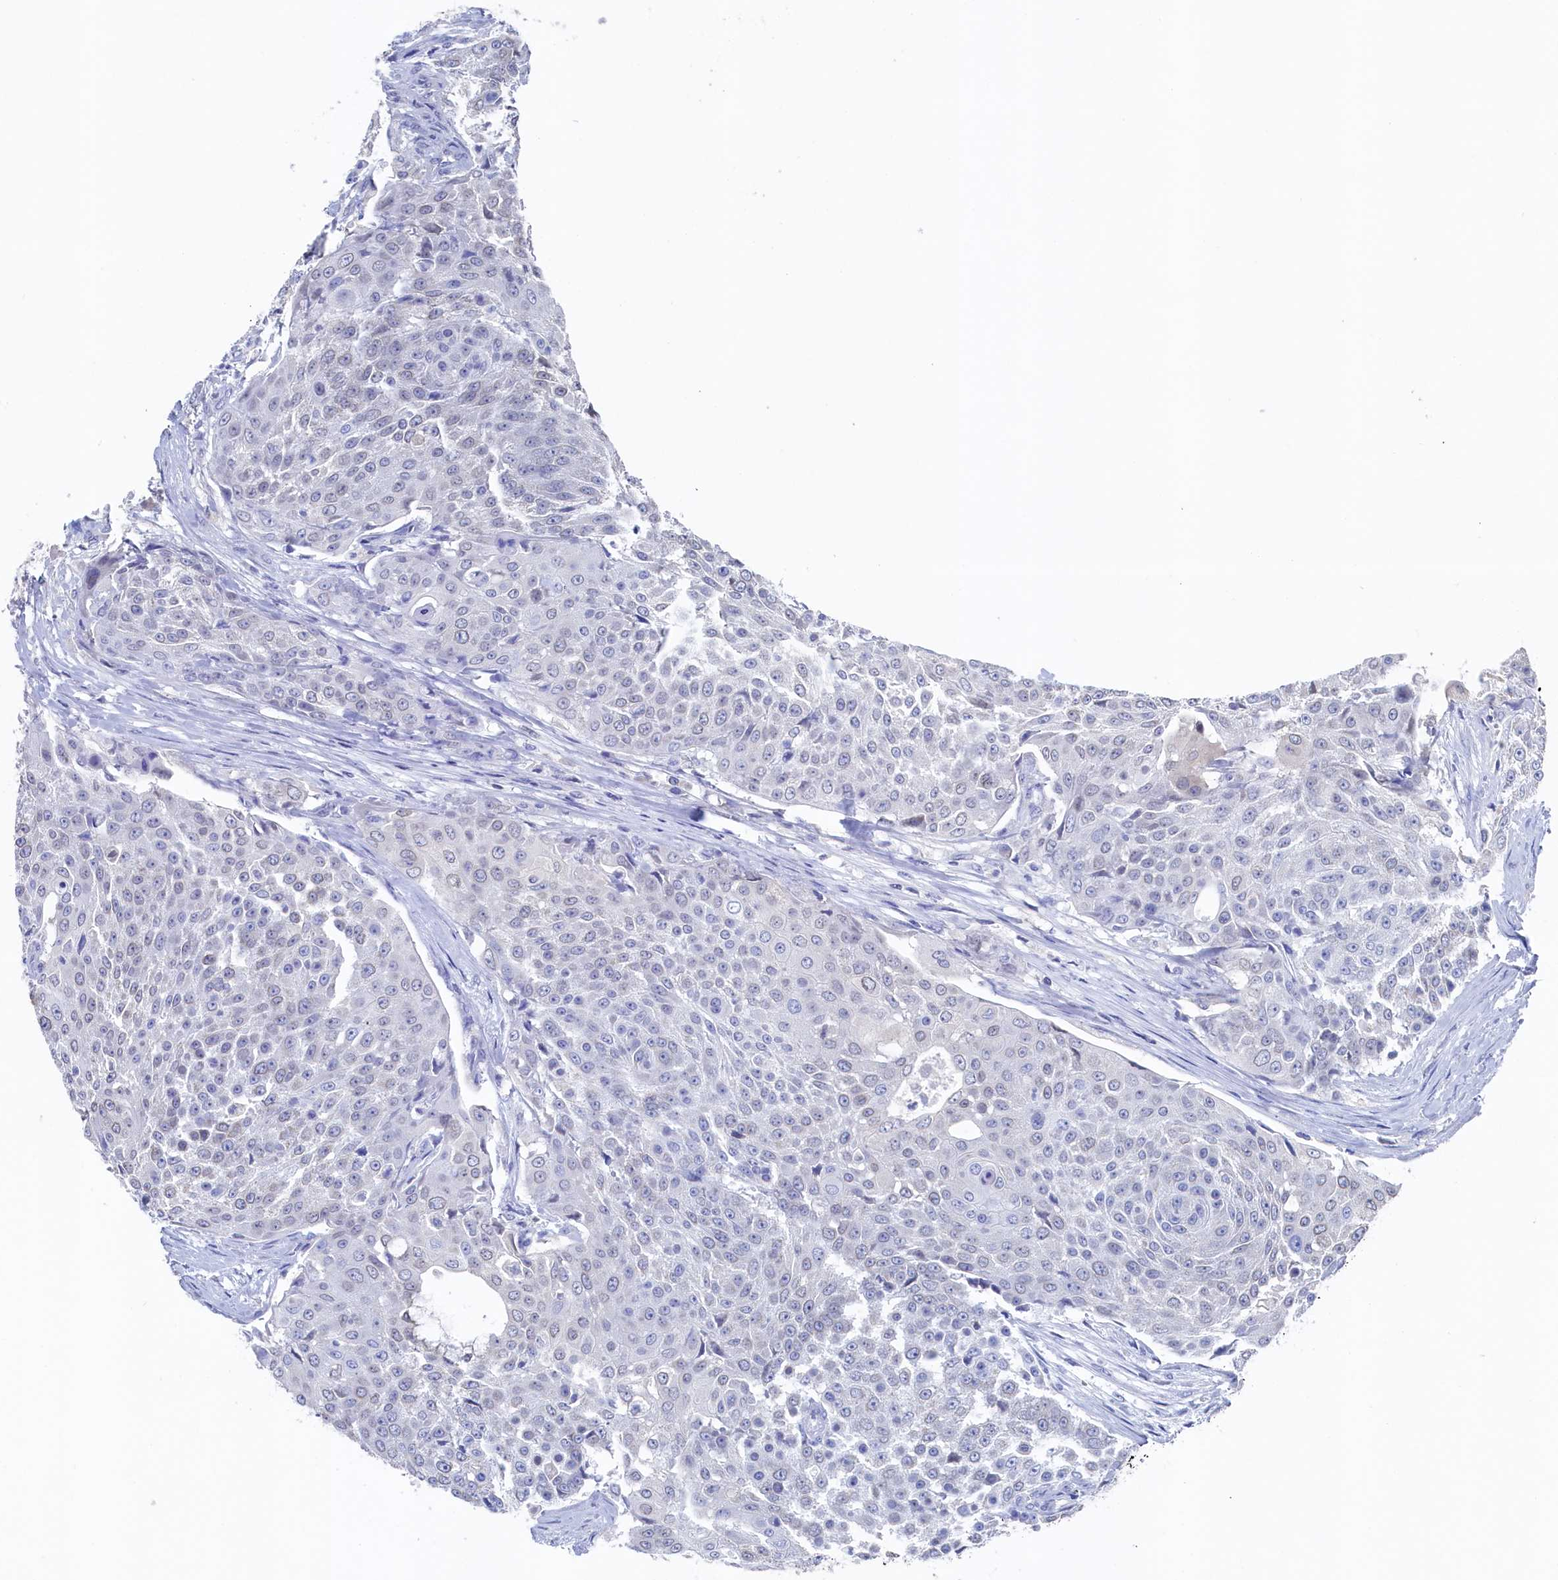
{"staining": {"intensity": "negative", "quantity": "none", "location": "none"}, "tissue": "urothelial cancer", "cell_type": "Tumor cells", "image_type": "cancer", "snomed": [{"axis": "morphology", "description": "Urothelial carcinoma, High grade"}, {"axis": "topography", "description": "Urinary bladder"}], "caption": "An IHC photomicrograph of high-grade urothelial carcinoma is shown. There is no staining in tumor cells of high-grade urothelial carcinoma.", "gene": "C11orf54", "patient": {"sex": "female", "age": 63}}